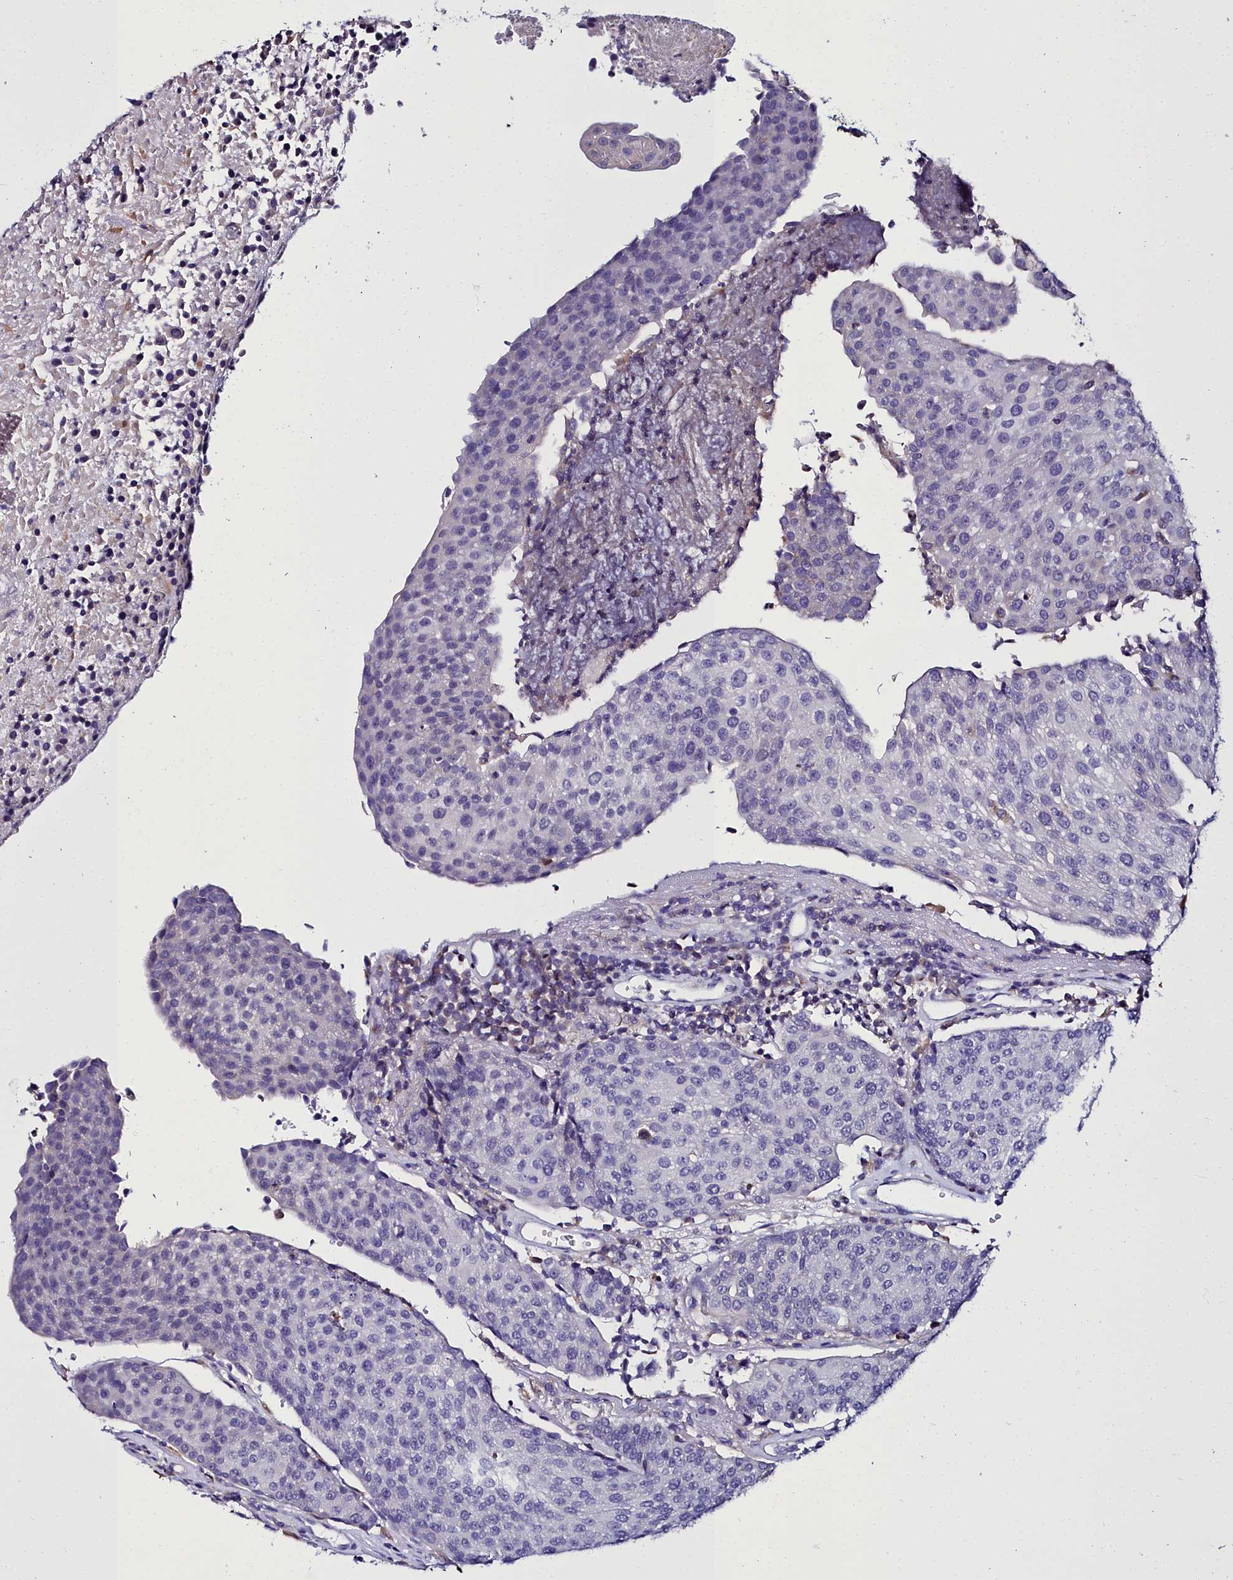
{"staining": {"intensity": "negative", "quantity": "none", "location": "none"}, "tissue": "urothelial cancer", "cell_type": "Tumor cells", "image_type": "cancer", "snomed": [{"axis": "morphology", "description": "Urothelial carcinoma, High grade"}, {"axis": "topography", "description": "Urinary bladder"}], "caption": "An image of human urothelial carcinoma (high-grade) is negative for staining in tumor cells.", "gene": "ELAPOR2", "patient": {"sex": "female", "age": 85}}